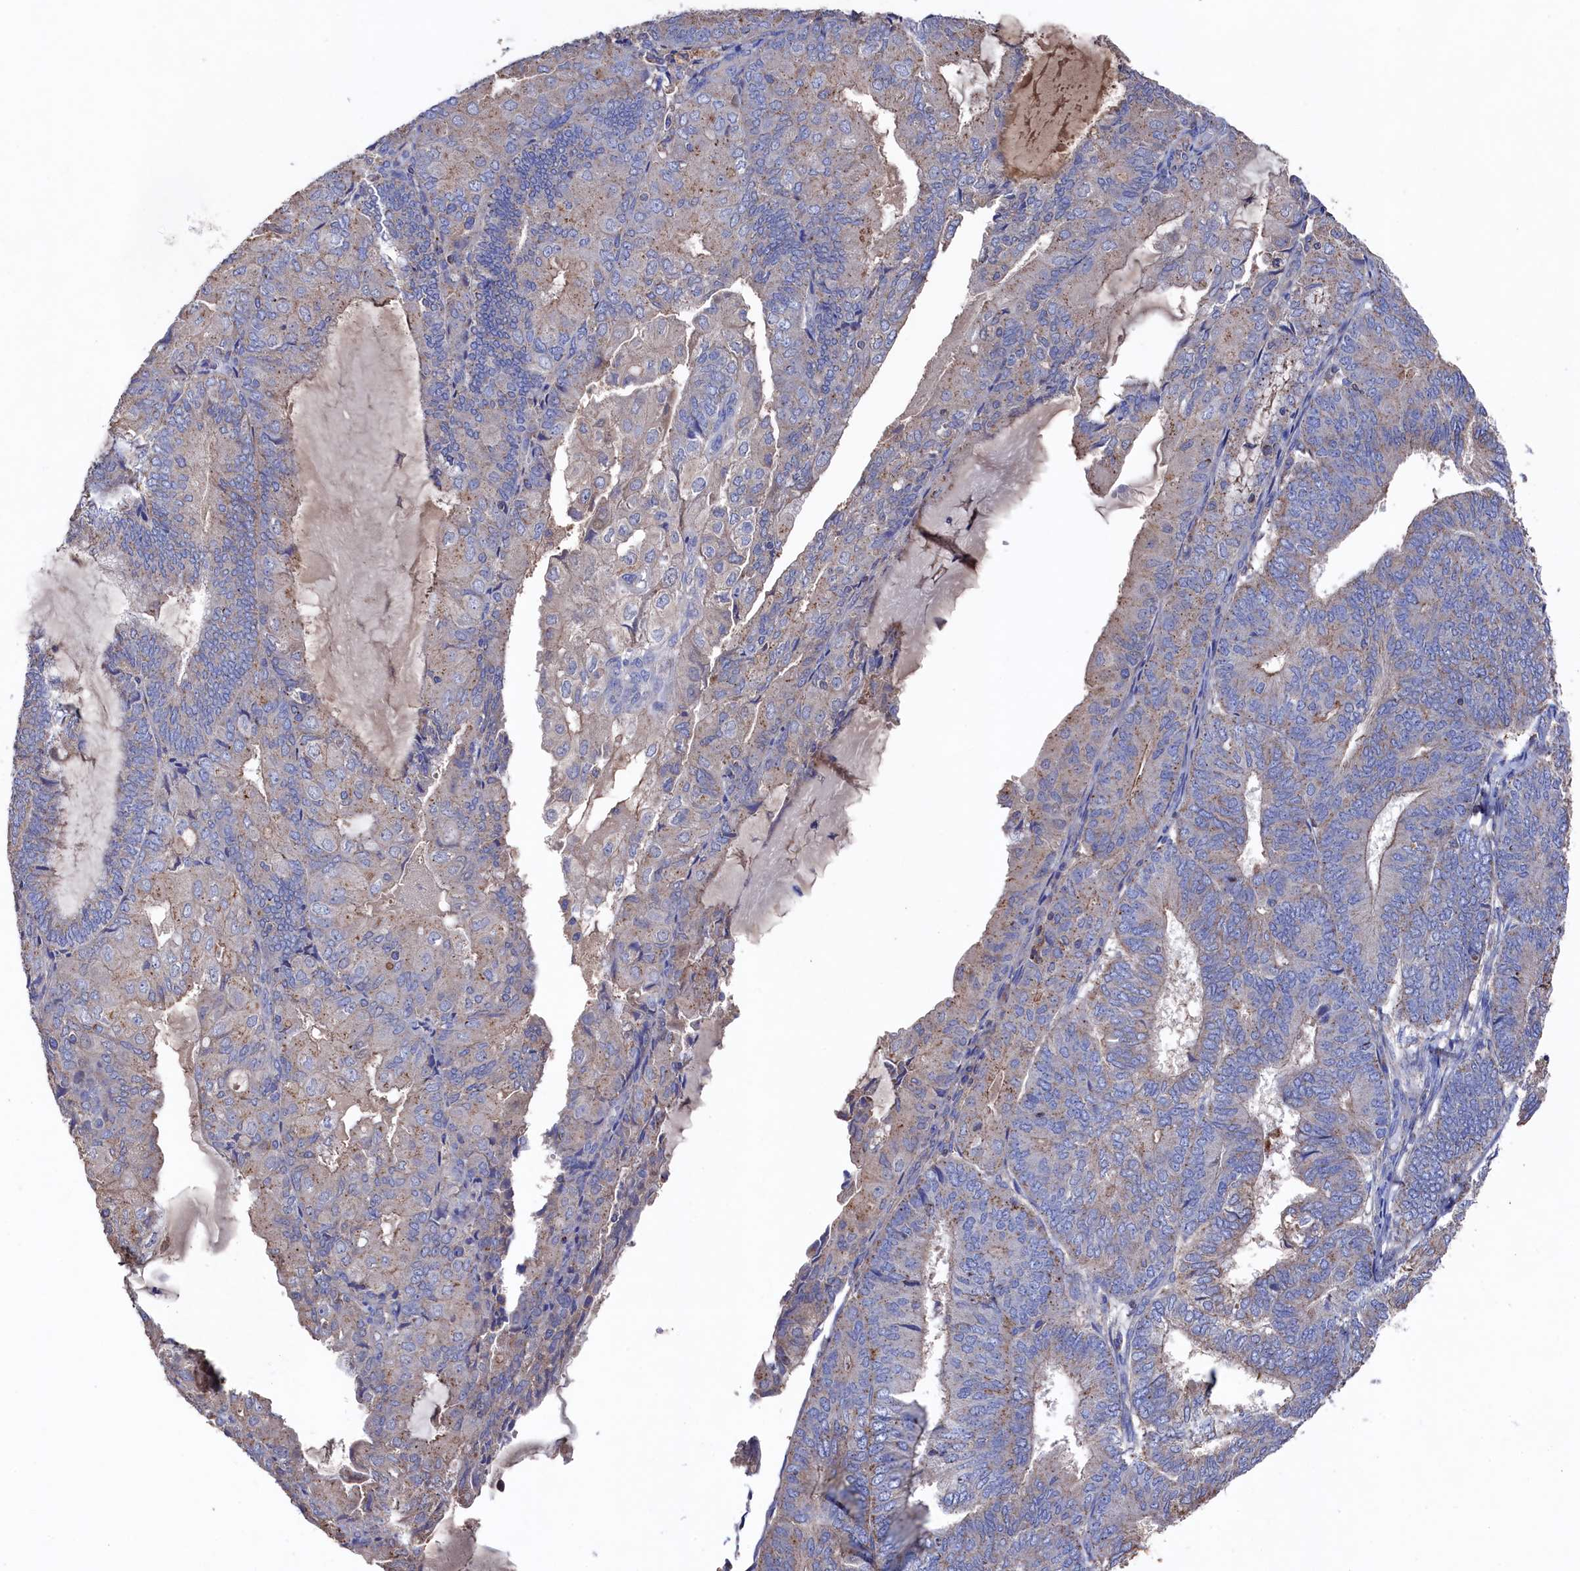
{"staining": {"intensity": "weak", "quantity": "25%-75%", "location": "cytoplasmic/membranous"}, "tissue": "endometrial cancer", "cell_type": "Tumor cells", "image_type": "cancer", "snomed": [{"axis": "morphology", "description": "Adenocarcinoma, NOS"}, {"axis": "topography", "description": "Endometrium"}], "caption": "Endometrial cancer stained with immunohistochemistry (IHC) shows weak cytoplasmic/membranous positivity in about 25%-75% of tumor cells.", "gene": "TK2", "patient": {"sex": "female", "age": 81}}